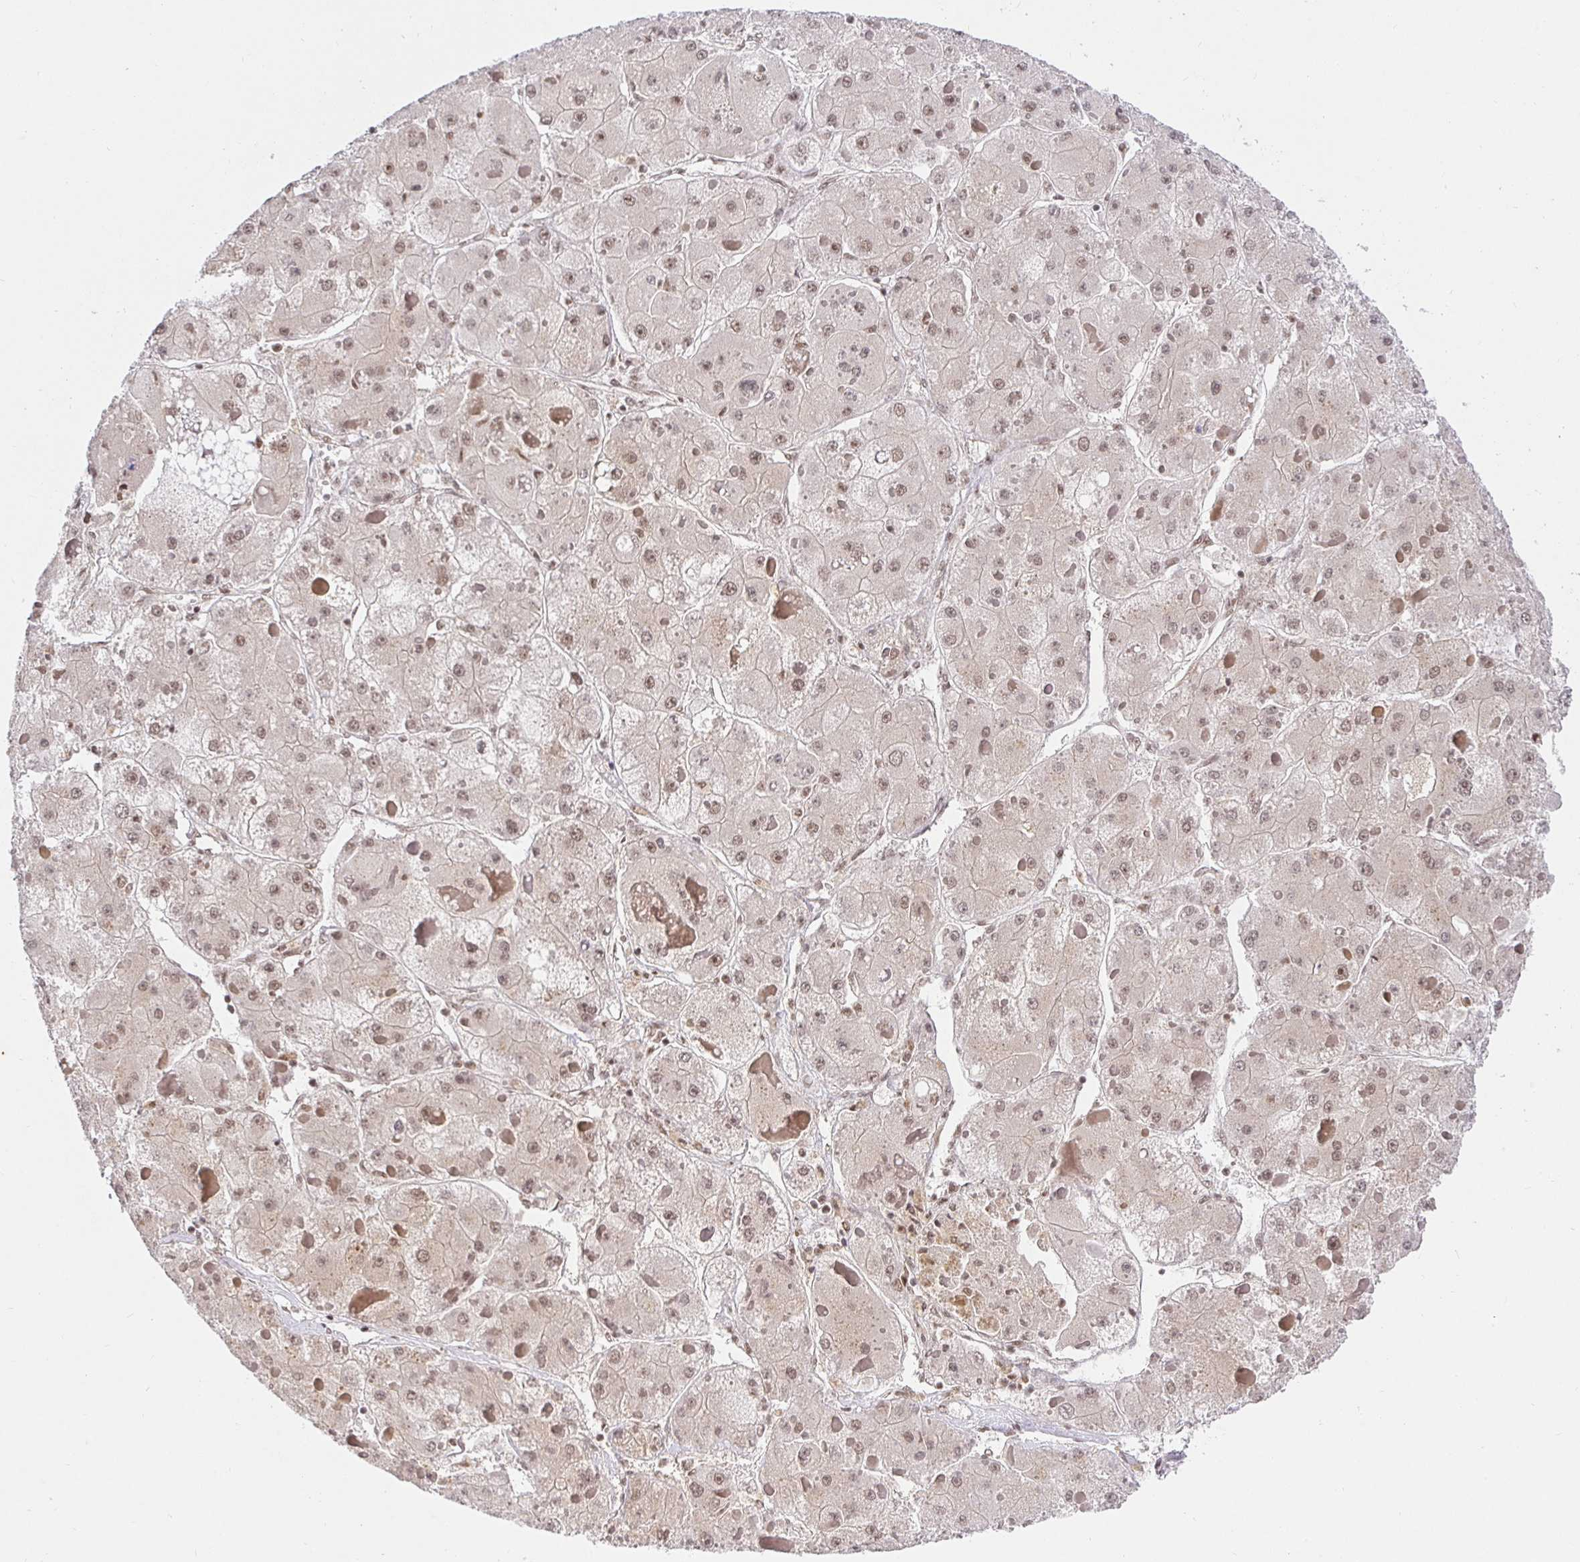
{"staining": {"intensity": "weak", "quantity": ">75%", "location": "nuclear"}, "tissue": "liver cancer", "cell_type": "Tumor cells", "image_type": "cancer", "snomed": [{"axis": "morphology", "description": "Carcinoma, Hepatocellular, NOS"}, {"axis": "topography", "description": "Liver"}], "caption": "Immunohistochemical staining of hepatocellular carcinoma (liver) exhibits low levels of weak nuclear positivity in approximately >75% of tumor cells. (IHC, brightfield microscopy, high magnification).", "gene": "USF1", "patient": {"sex": "female", "age": 73}}